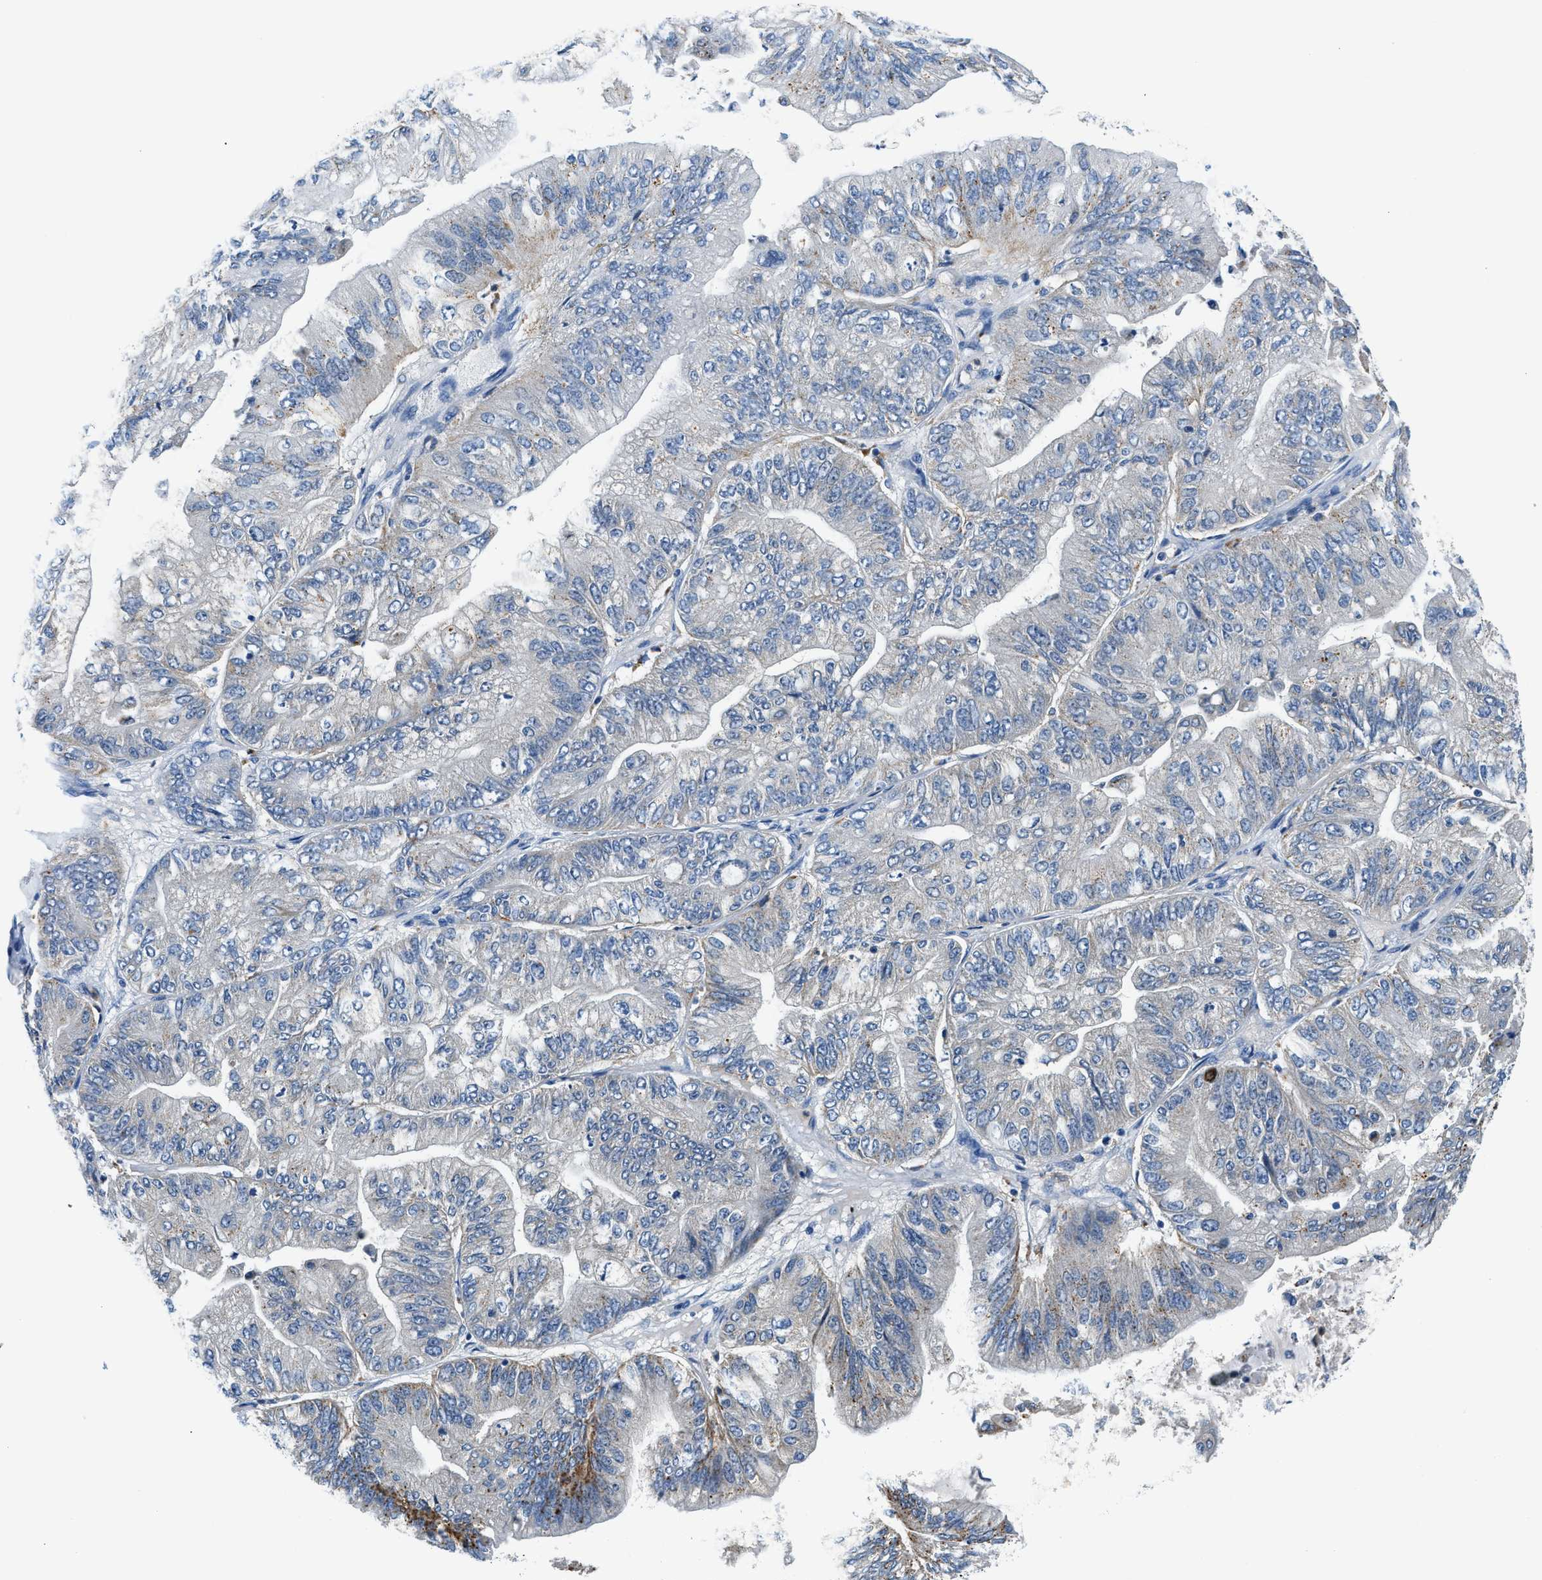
{"staining": {"intensity": "negative", "quantity": "none", "location": "none"}, "tissue": "ovarian cancer", "cell_type": "Tumor cells", "image_type": "cancer", "snomed": [{"axis": "morphology", "description": "Cystadenocarcinoma, mucinous, NOS"}, {"axis": "topography", "description": "Ovary"}], "caption": "Ovarian cancer was stained to show a protein in brown. There is no significant staining in tumor cells. The staining is performed using DAB (3,3'-diaminobenzidine) brown chromogen with nuclei counter-stained in using hematoxylin.", "gene": "ADGRE3", "patient": {"sex": "female", "age": 61}}